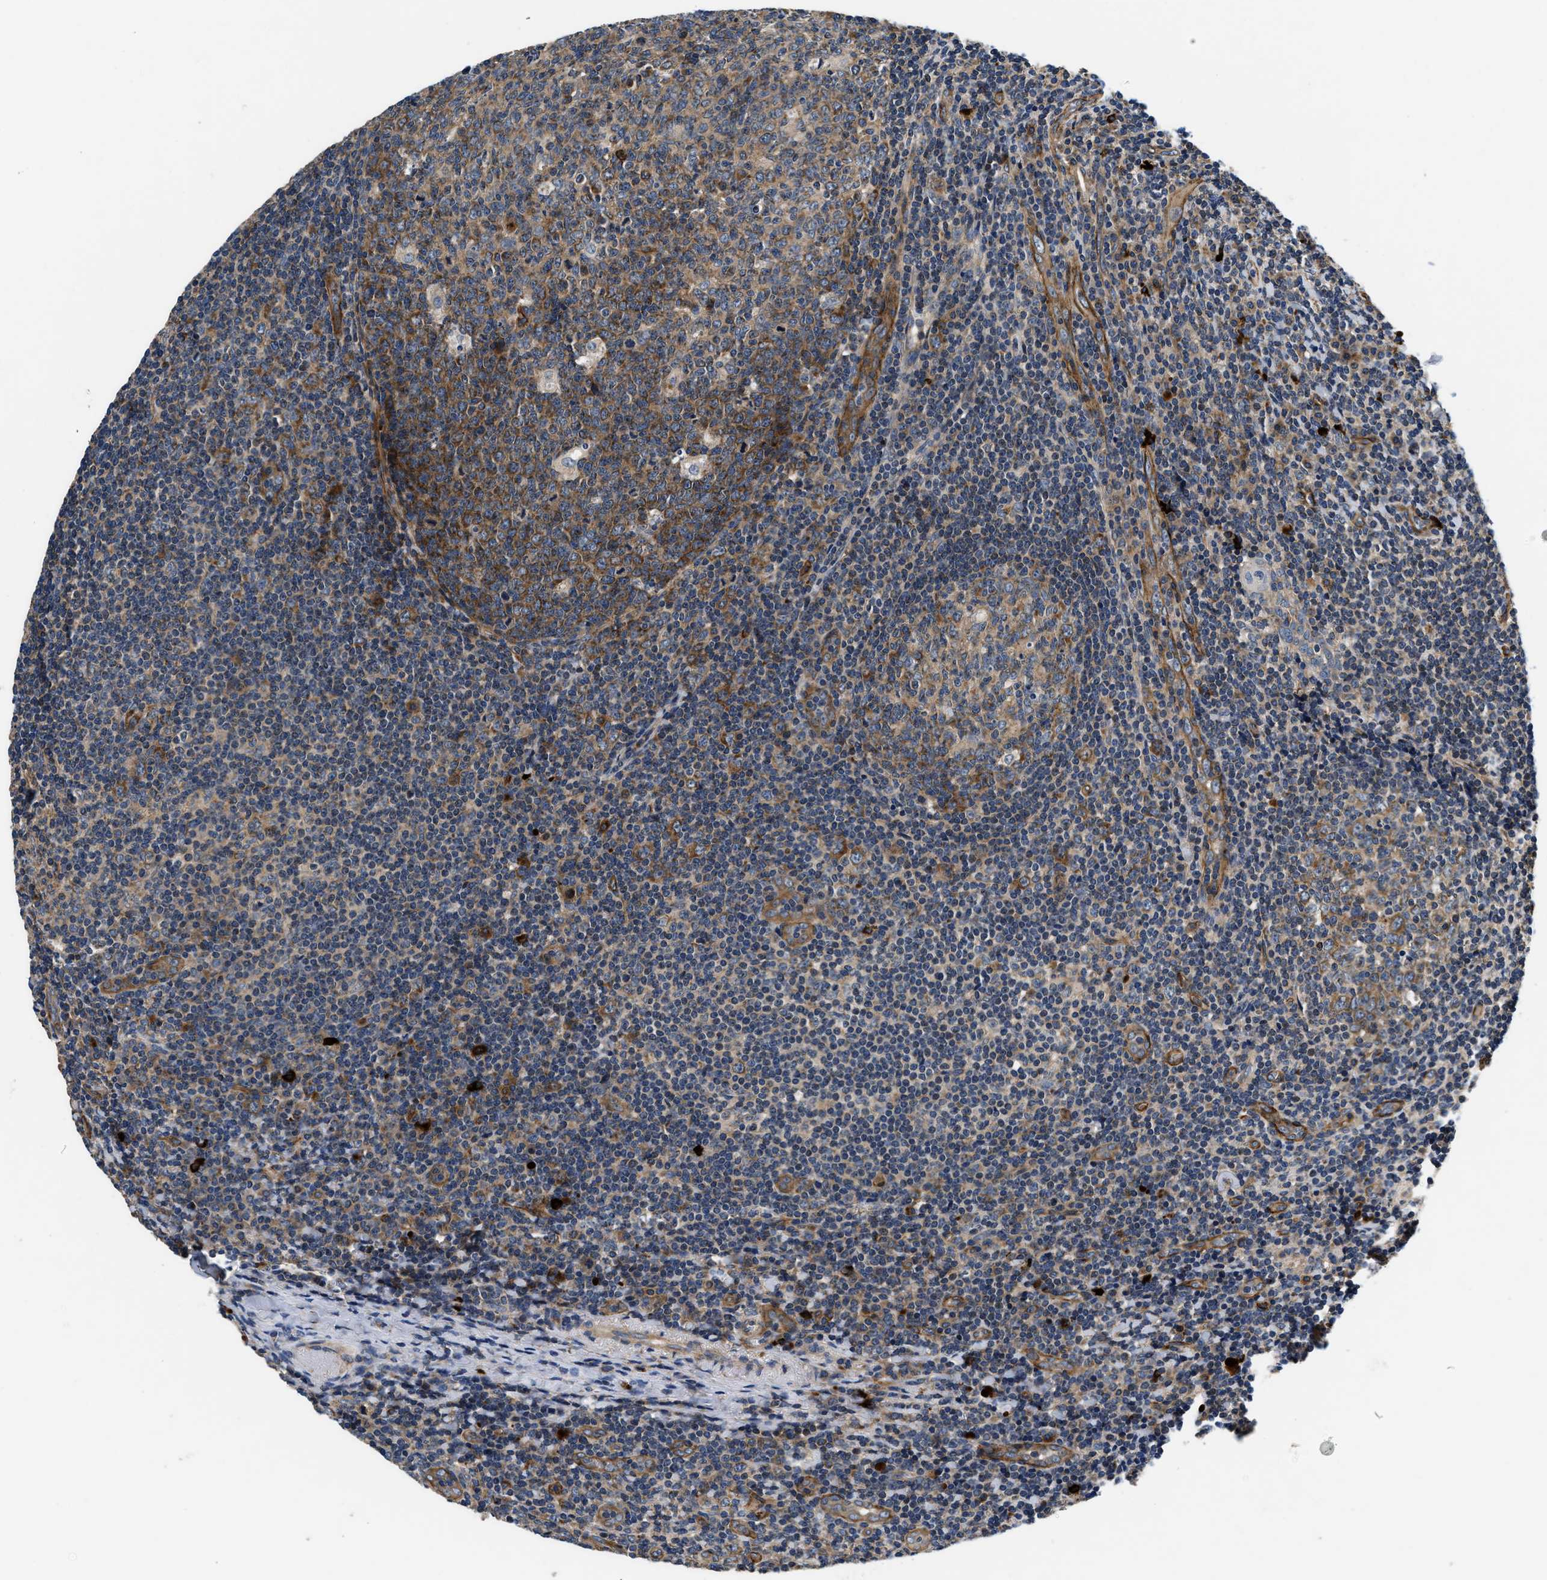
{"staining": {"intensity": "moderate", "quantity": ">75%", "location": "cytoplasmic/membranous"}, "tissue": "tonsil", "cell_type": "Germinal center cells", "image_type": "normal", "snomed": [{"axis": "morphology", "description": "Normal tissue, NOS"}, {"axis": "topography", "description": "Tonsil"}], "caption": "Normal tonsil demonstrates moderate cytoplasmic/membranous staining in approximately >75% of germinal center cells, visualized by immunohistochemistry.", "gene": "NME6", "patient": {"sex": "male", "age": 37}}